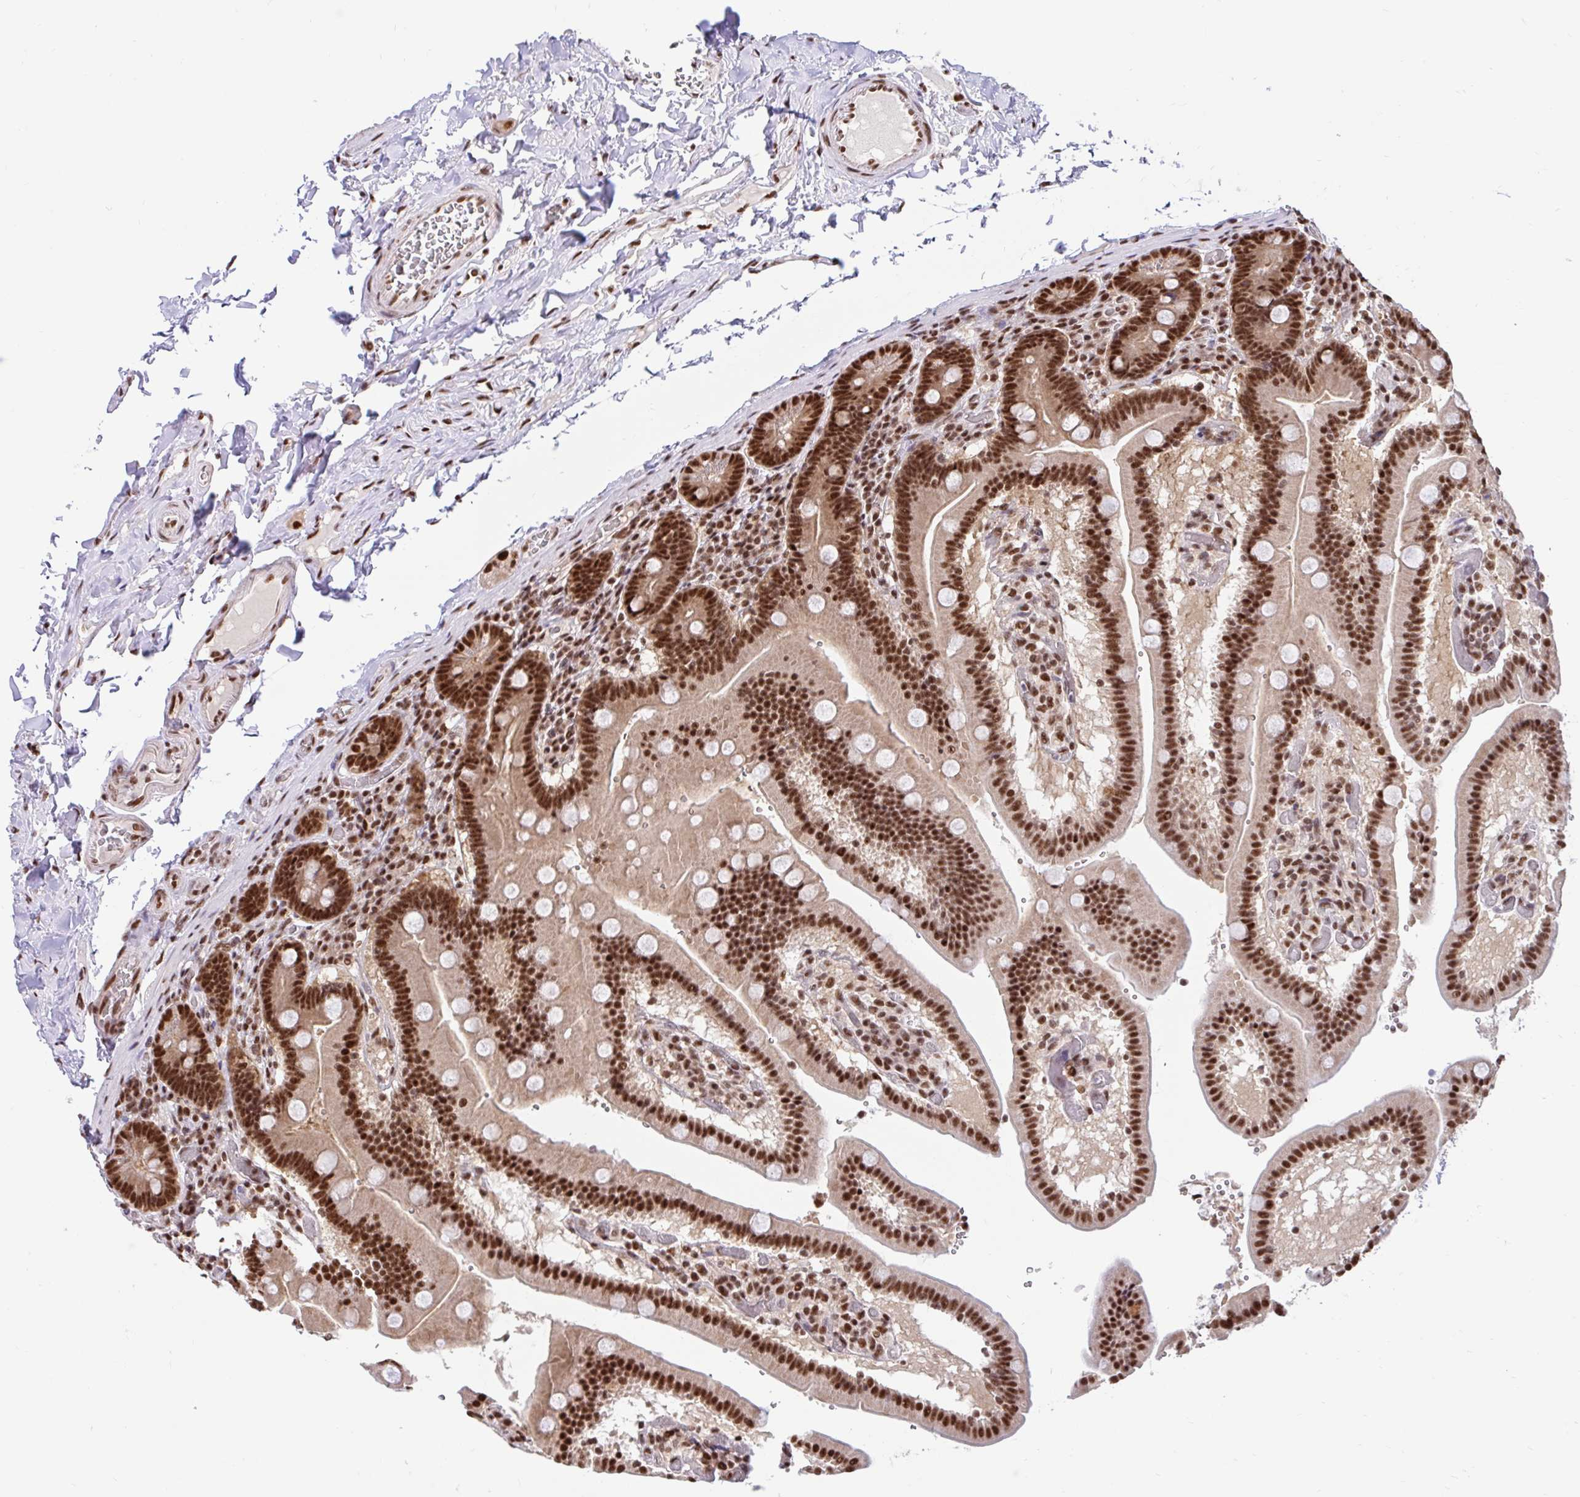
{"staining": {"intensity": "strong", "quantity": ">75%", "location": "nuclear"}, "tissue": "duodenum", "cell_type": "Glandular cells", "image_type": "normal", "snomed": [{"axis": "morphology", "description": "Normal tissue, NOS"}, {"axis": "topography", "description": "Duodenum"}], "caption": "IHC photomicrograph of benign human duodenum stained for a protein (brown), which reveals high levels of strong nuclear expression in about >75% of glandular cells.", "gene": "ABCA9", "patient": {"sex": "female", "age": 62}}